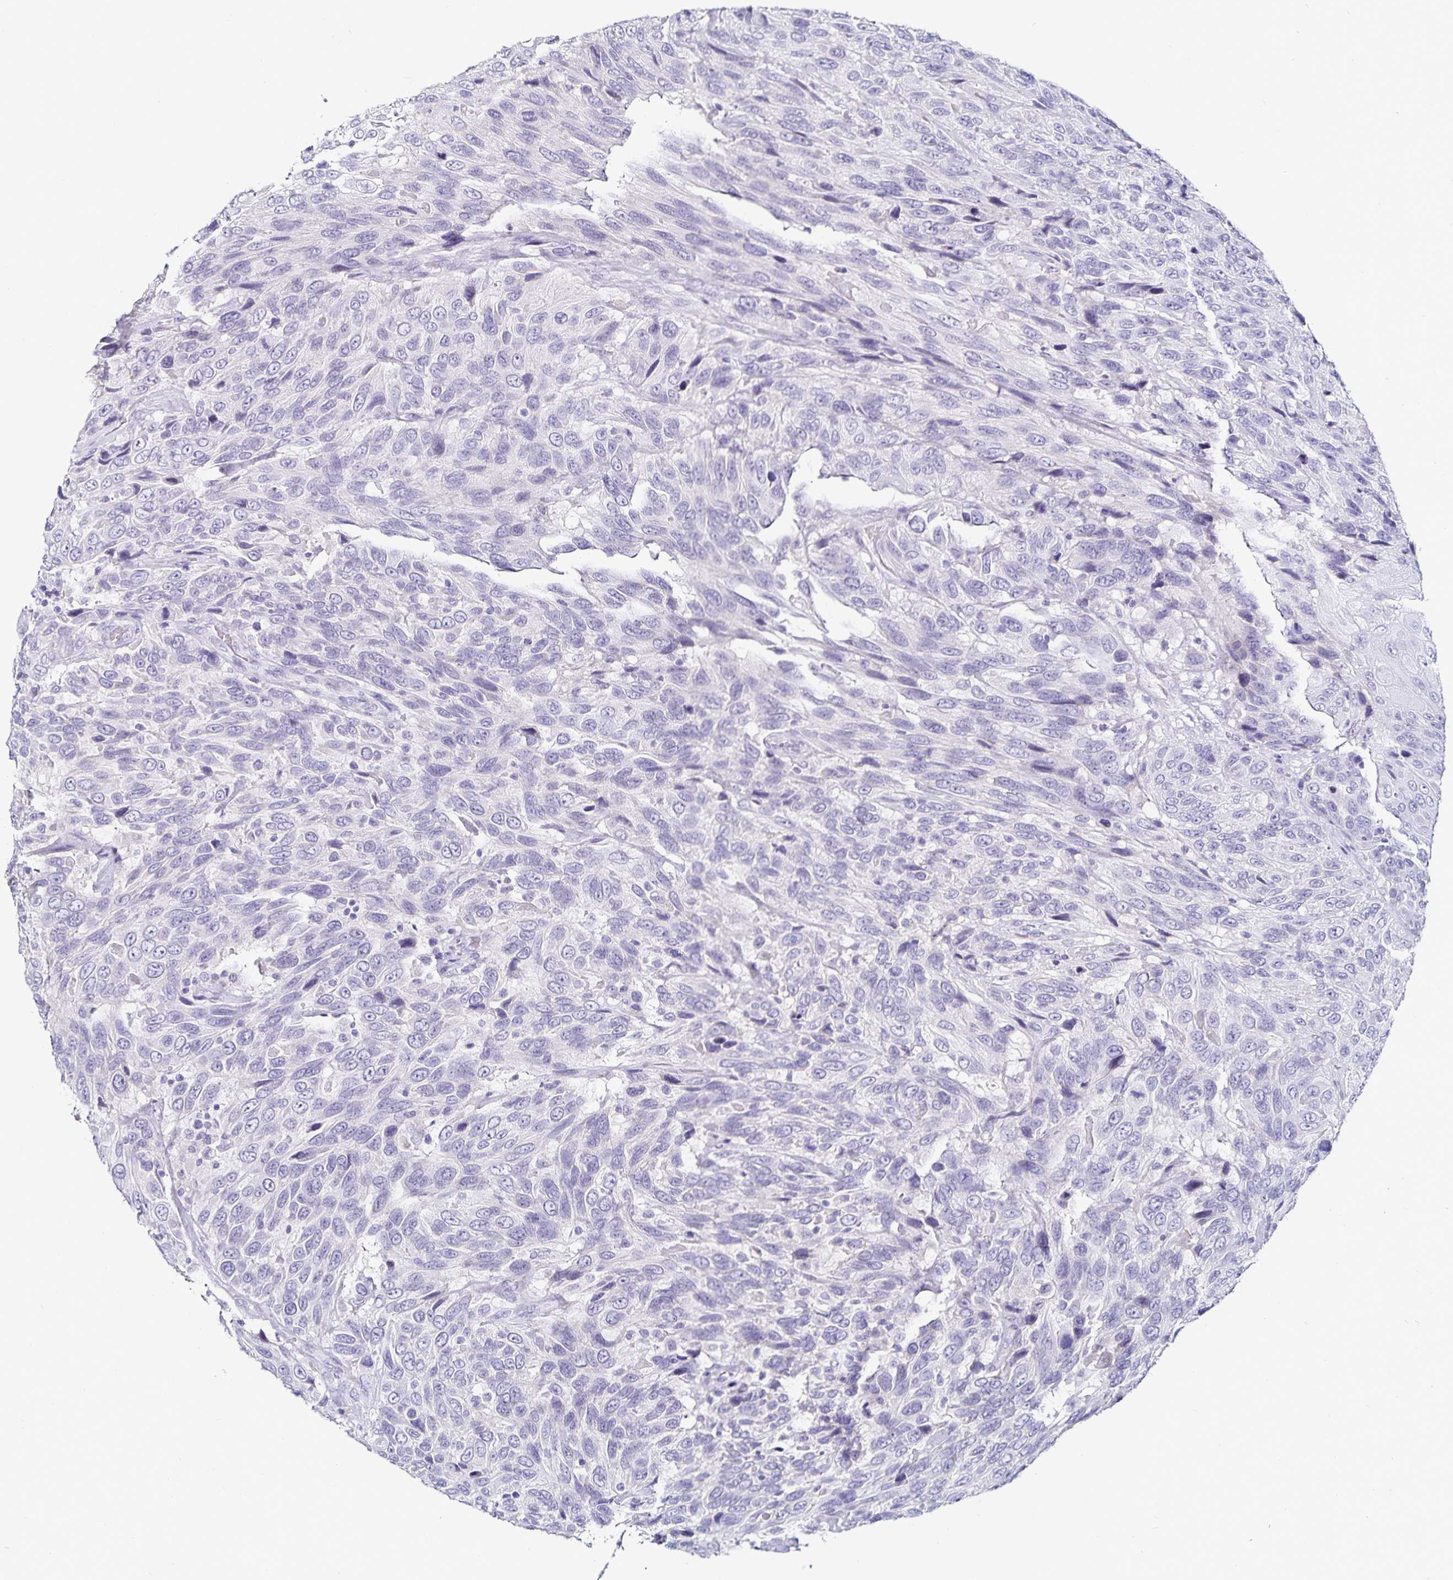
{"staining": {"intensity": "negative", "quantity": "none", "location": "none"}, "tissue": "urothelial cancer", "cell_type": "Tumor cells", "image_type": "cancer", "snomed": [{"axis": "morphology", "description": "Urothelial carcinoma, High grade"}, {"axis": "topography", "description": "Urinary bladder"}], "caption": "This is an immunohistochemistry (IHC) image of high-grade urothelial carcinoma. There is no staining in tumor cells.", "gene": "TSPAN7", "patient": {"sex": "female", "age": 70}}